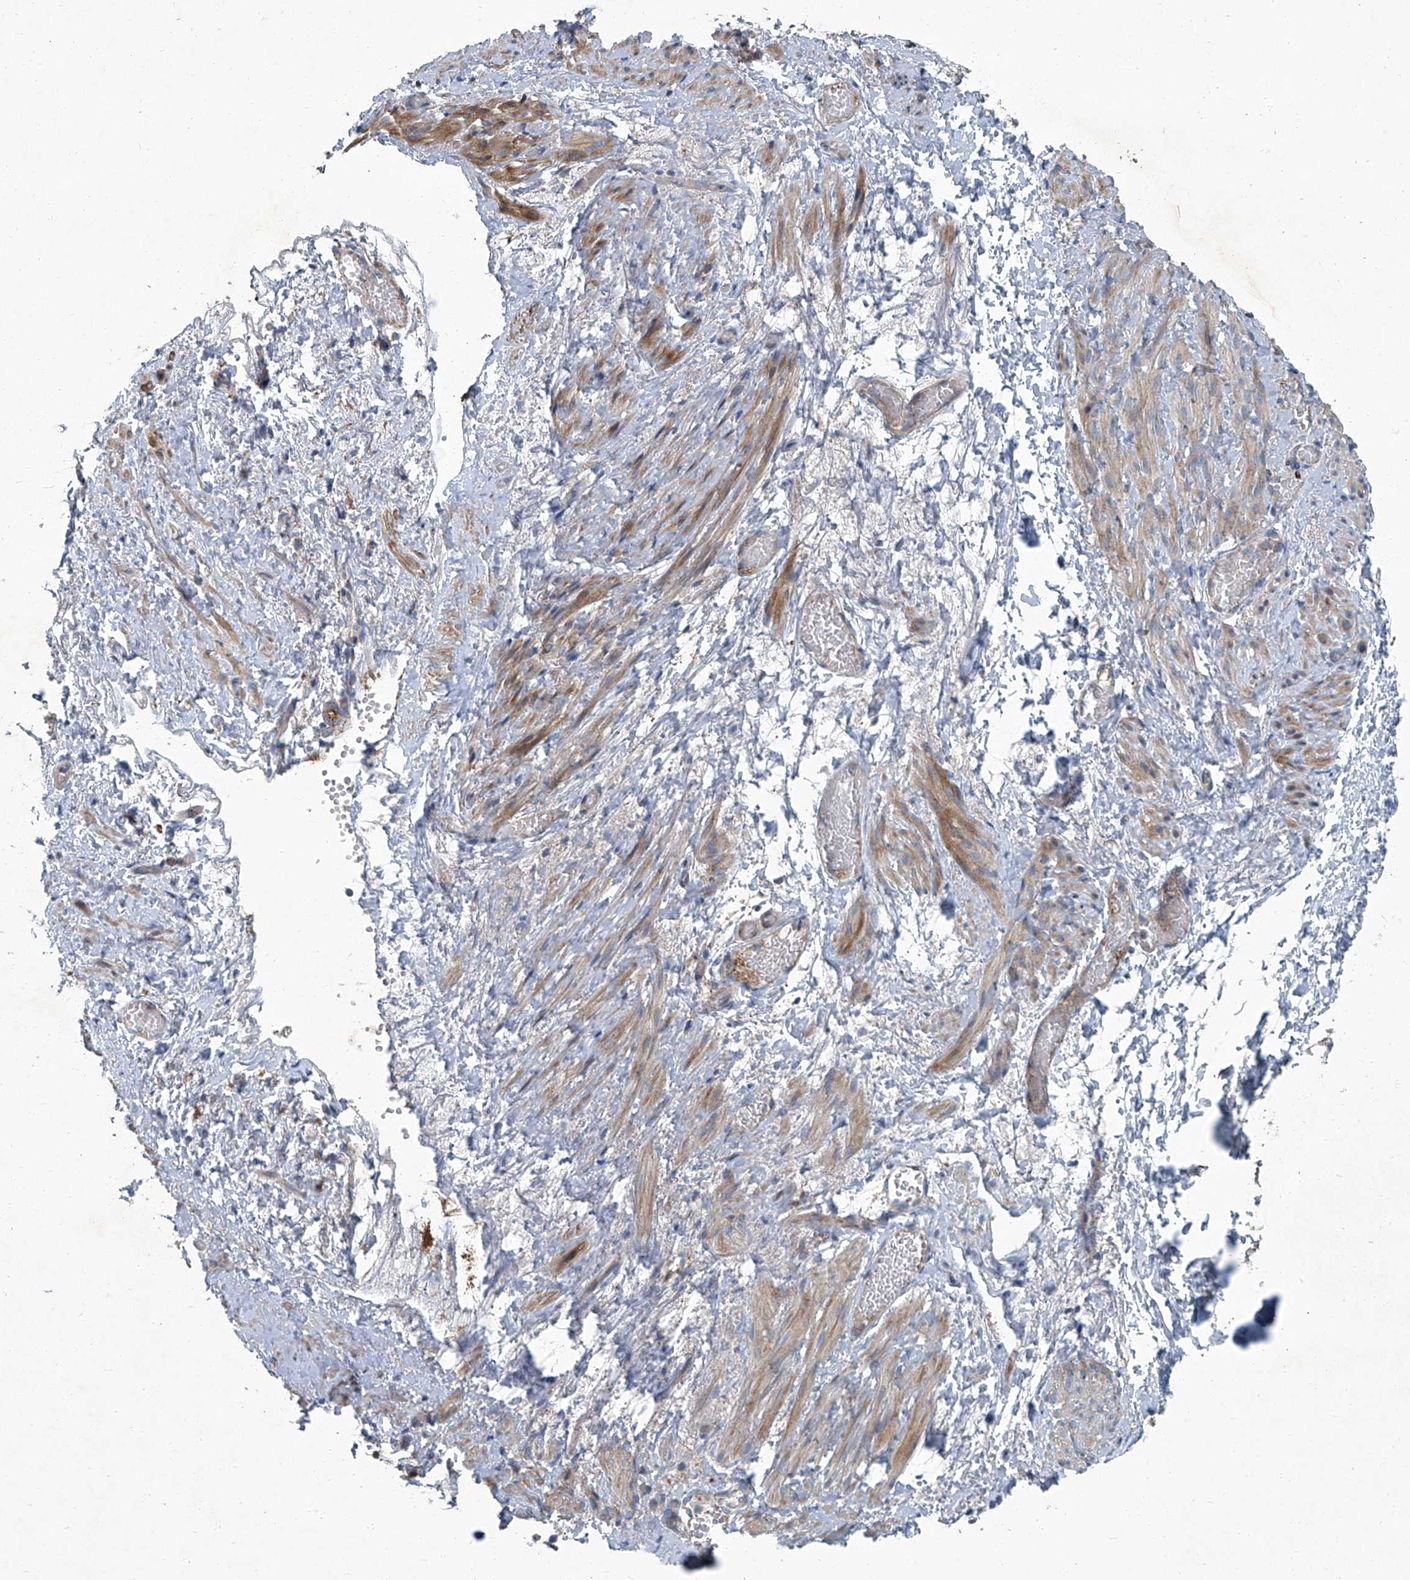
{"staining": {"intensity": "weak", "quantity": "25%-75%", "location": "cytoplasmic/membranous"}, "tissue": "adipose tissue", "cell_type": "Adipocytes", "image_type": "normal", "snomed": [{"axis": "morphology", "description": "Normal tissue, NOS"}, {"axis": "topography", "description": "Smooth muscle"}, {"axis": "topography", "description": "Peripheral nerve tissue"}], "caption": "Immunohistochemical staining of benign human adipose tissue reveals weak cytoplasmic/membranous protein staining in about 25%-75% of adipocytes.", "gene": "PIGH", "patient": {"sex": "female", "age": 39}}